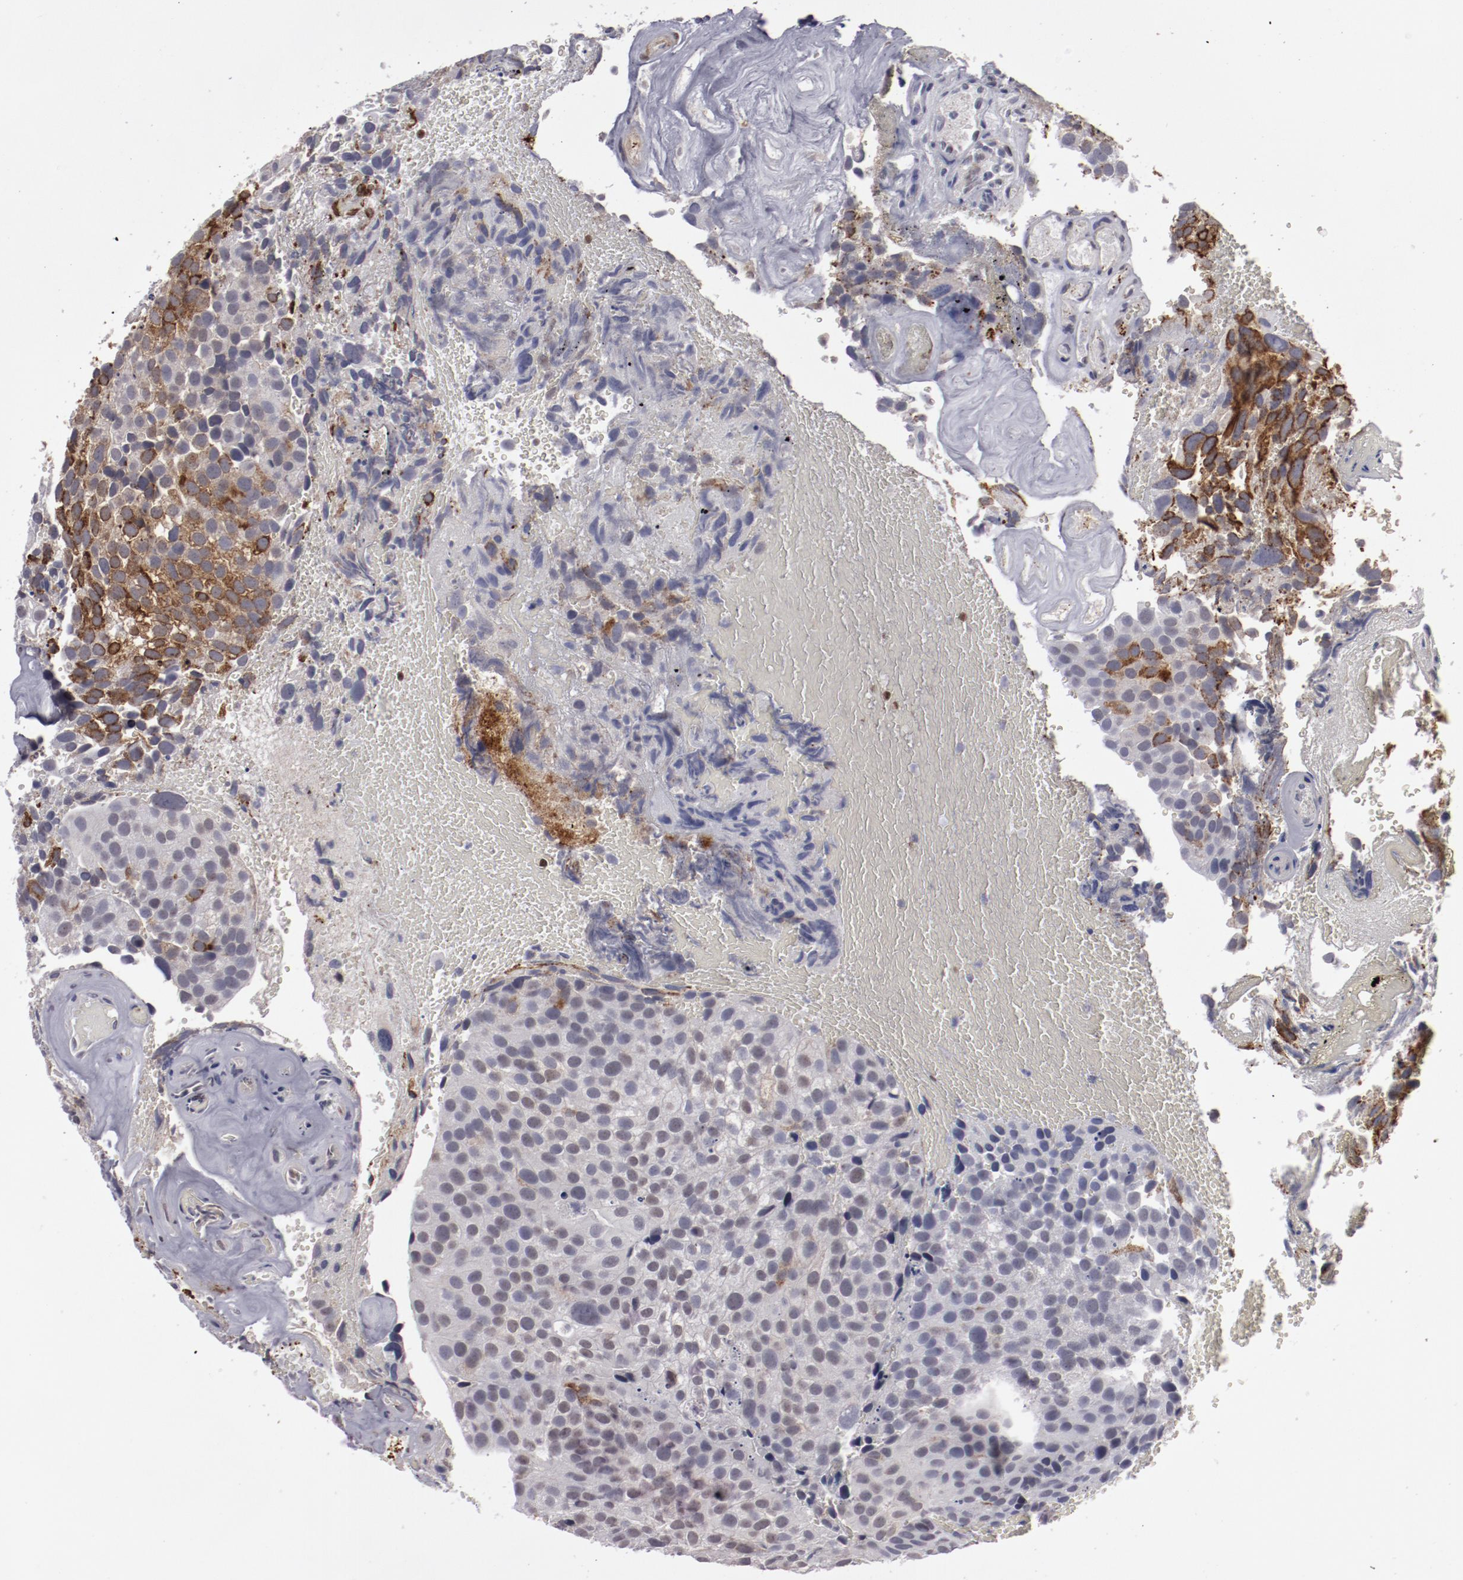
{"staining": {"intensity": "moderate", "quantity": "<25%", "location": "cytoplasmic/membranous"}, "tissue": "urothelial cancer", "cell_type": "Tumor cells", "image_type": "cancer", "snomed": [{"axis": "morphology", "description": "Urothelial carcinoma, High grade"}, {"axis": "topography", "description": "Urinary bladder"}], "caption": "This micrograph exhibits IHC staining of human urothelial cancer, with low moderate cytoplasmic/membranous expression in approximately <25% of tumor cells.", "gene": "LEF1", "patient": {"sex": "male", "age": 72}}